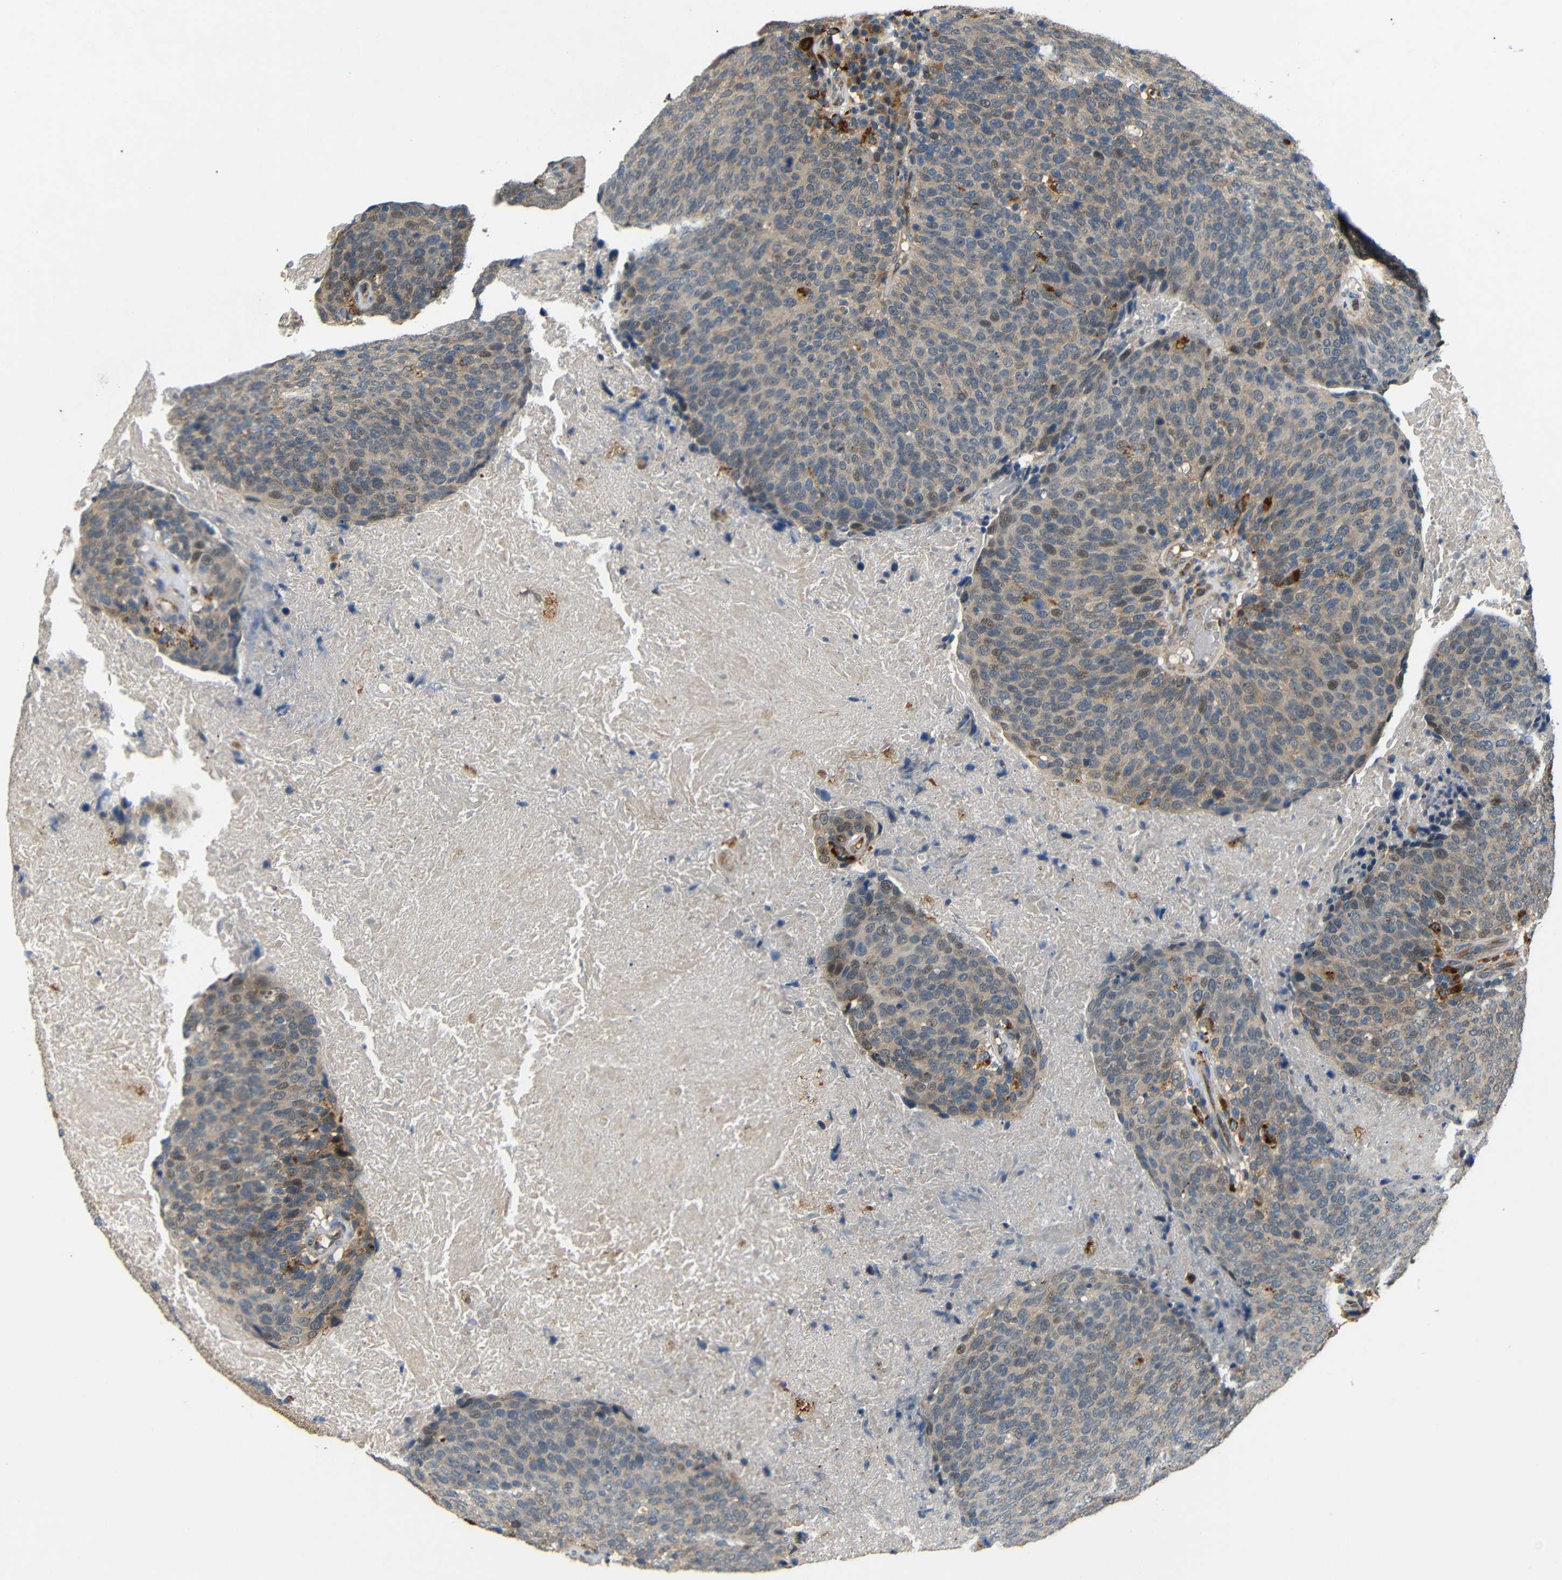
{"staining": {"intensity": "moderate", "quantity": "<25%", "location": "cytoplasmic/membranous,nuclear"}, "tissue": "head and neck cancer", "cell_type": "Tumor cells", "image_type": "cancer", "snomed": [{"axis": "morphology", "description": "Squamous cell carcinoma, NOS"}, {"axis": "morphology", "description": "Squamous cell carcinoma, metastatic, NOS"}, {"axis": "topography", "description": "Lymph node"}, {"axis": "topography", "description": "Head-Neck"}], "caption": "Immunohistochemical staining of human head and neck cancer (squamous cell carcinoma) displays low levels of moderate cytoplasmic/membranous and nuclear expression in approximately <25% of tumor cells. (IHC, brightfield microscopy, high magnification).", "gene": "ATP7A", "patient": {"sex": "male", "age": 62}}